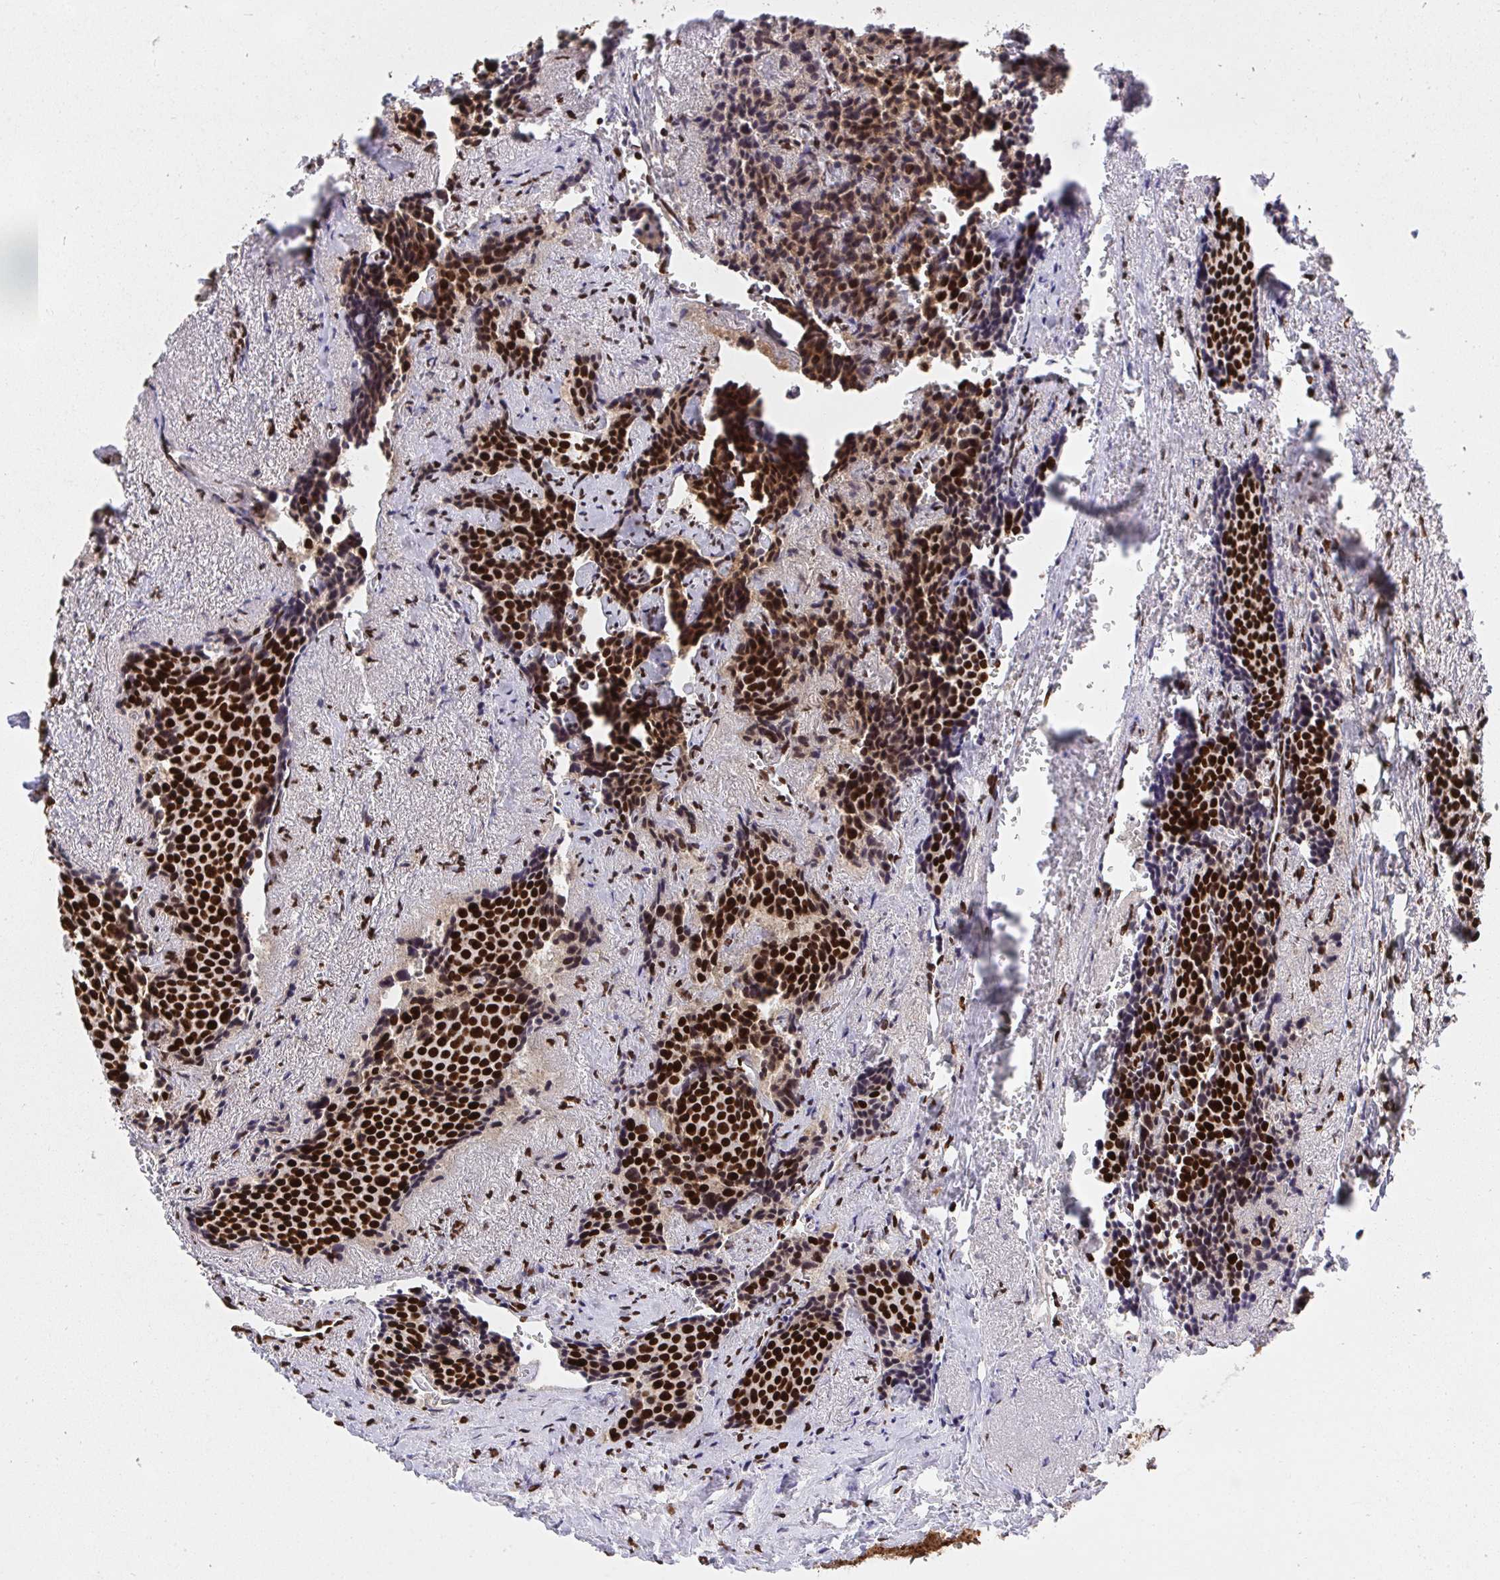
{"staining": {"intensity": "strong", "quantity": ">75%", "location": "nuclear"}, "tissue": "carcinoid", "cell_type": "Tumor cells", "image_type": "cancer", "snomed": [{"axis": "morphology", "description": "Carcinoid, malignant, NOS"}, {"axis": "topography", "description": "Small intestine"}], "caption": "This is a micrograph of IHC staining of carcinoid (malignant), which shows strong staining in the nuclear of tumor cells.", "gene": "HNRNPL", "patient": {"sex": "male", "age": 73}}